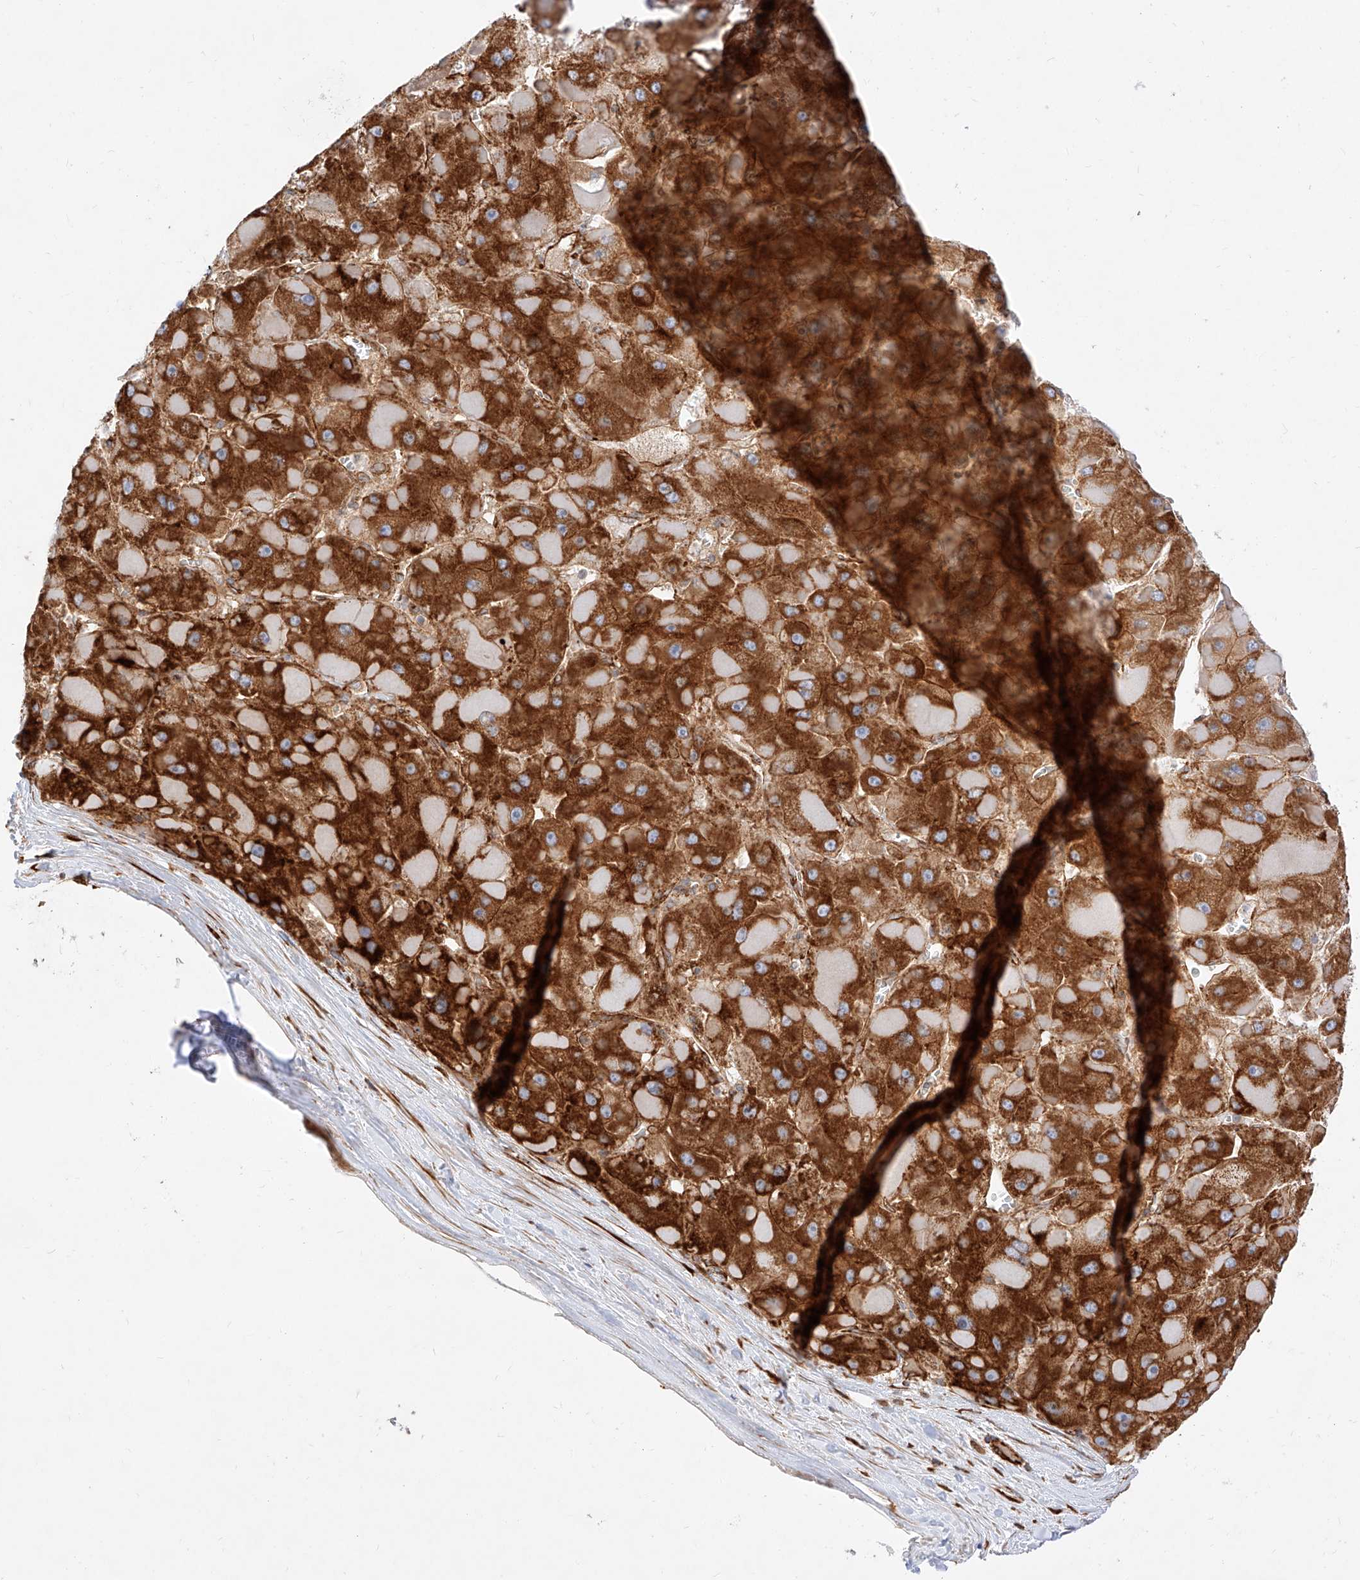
{"staining": {"intensity": "strong", "quantity": ">75%", "location": "cytoplasmic/membranous"}, "tissue": "liver cancer", "cell_type": "Tumor cells", "image_type": "cancer", "snomed": [{"axis": "morphology", "description": "Carcinoma, Hepatocellular, NOS"}, {"axis": "topography", "description": "Liver"}], "caption": "Brown immunohistochemical staining in hepatocellular carcinoma (liver) reveals strong cytoplasmic/membranous staining in approximately >75% of tumor cells.", "gene": "CSGALNACT2", "patient": {"sex": "female", "age": 73}}